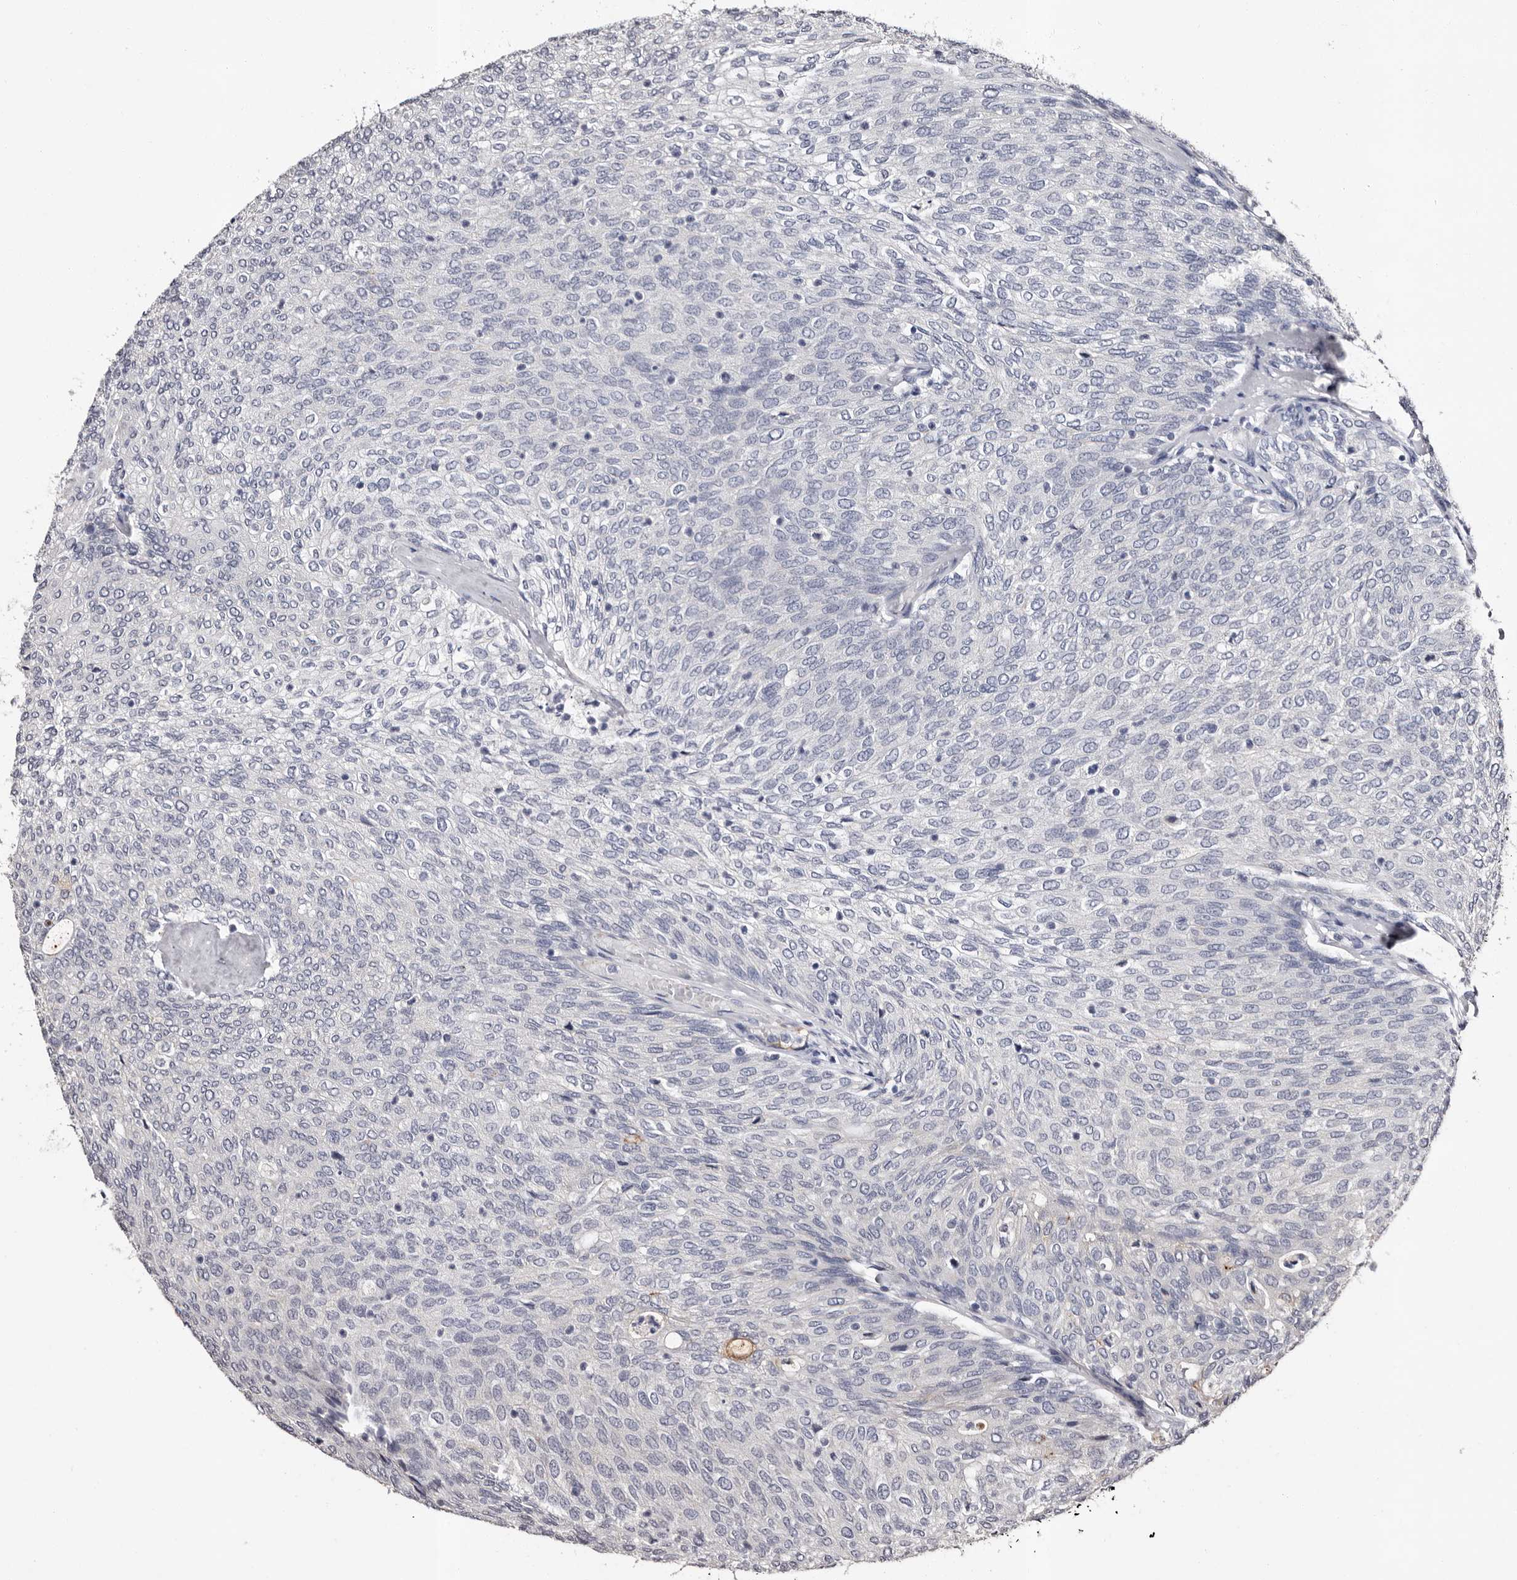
{"staining": {"intensity": "negative", "quantity": "none", "location": "none"}, "tissue": "urothelial cancer", "cell_type": "Tumor cells", "image_type": "cancer", "snomed": [{"axis": "morphology", "description": "Urothelial carcinoma, Low grade"}, {"axis": "topography", "description": "Urinary bladder"}], "caption": "Photomicrograph shows no protein expression in tumor cells of urothelial cancer tissue.", "gene": "FAM91A1", "patient": {"sex": "female", "age": 79}}